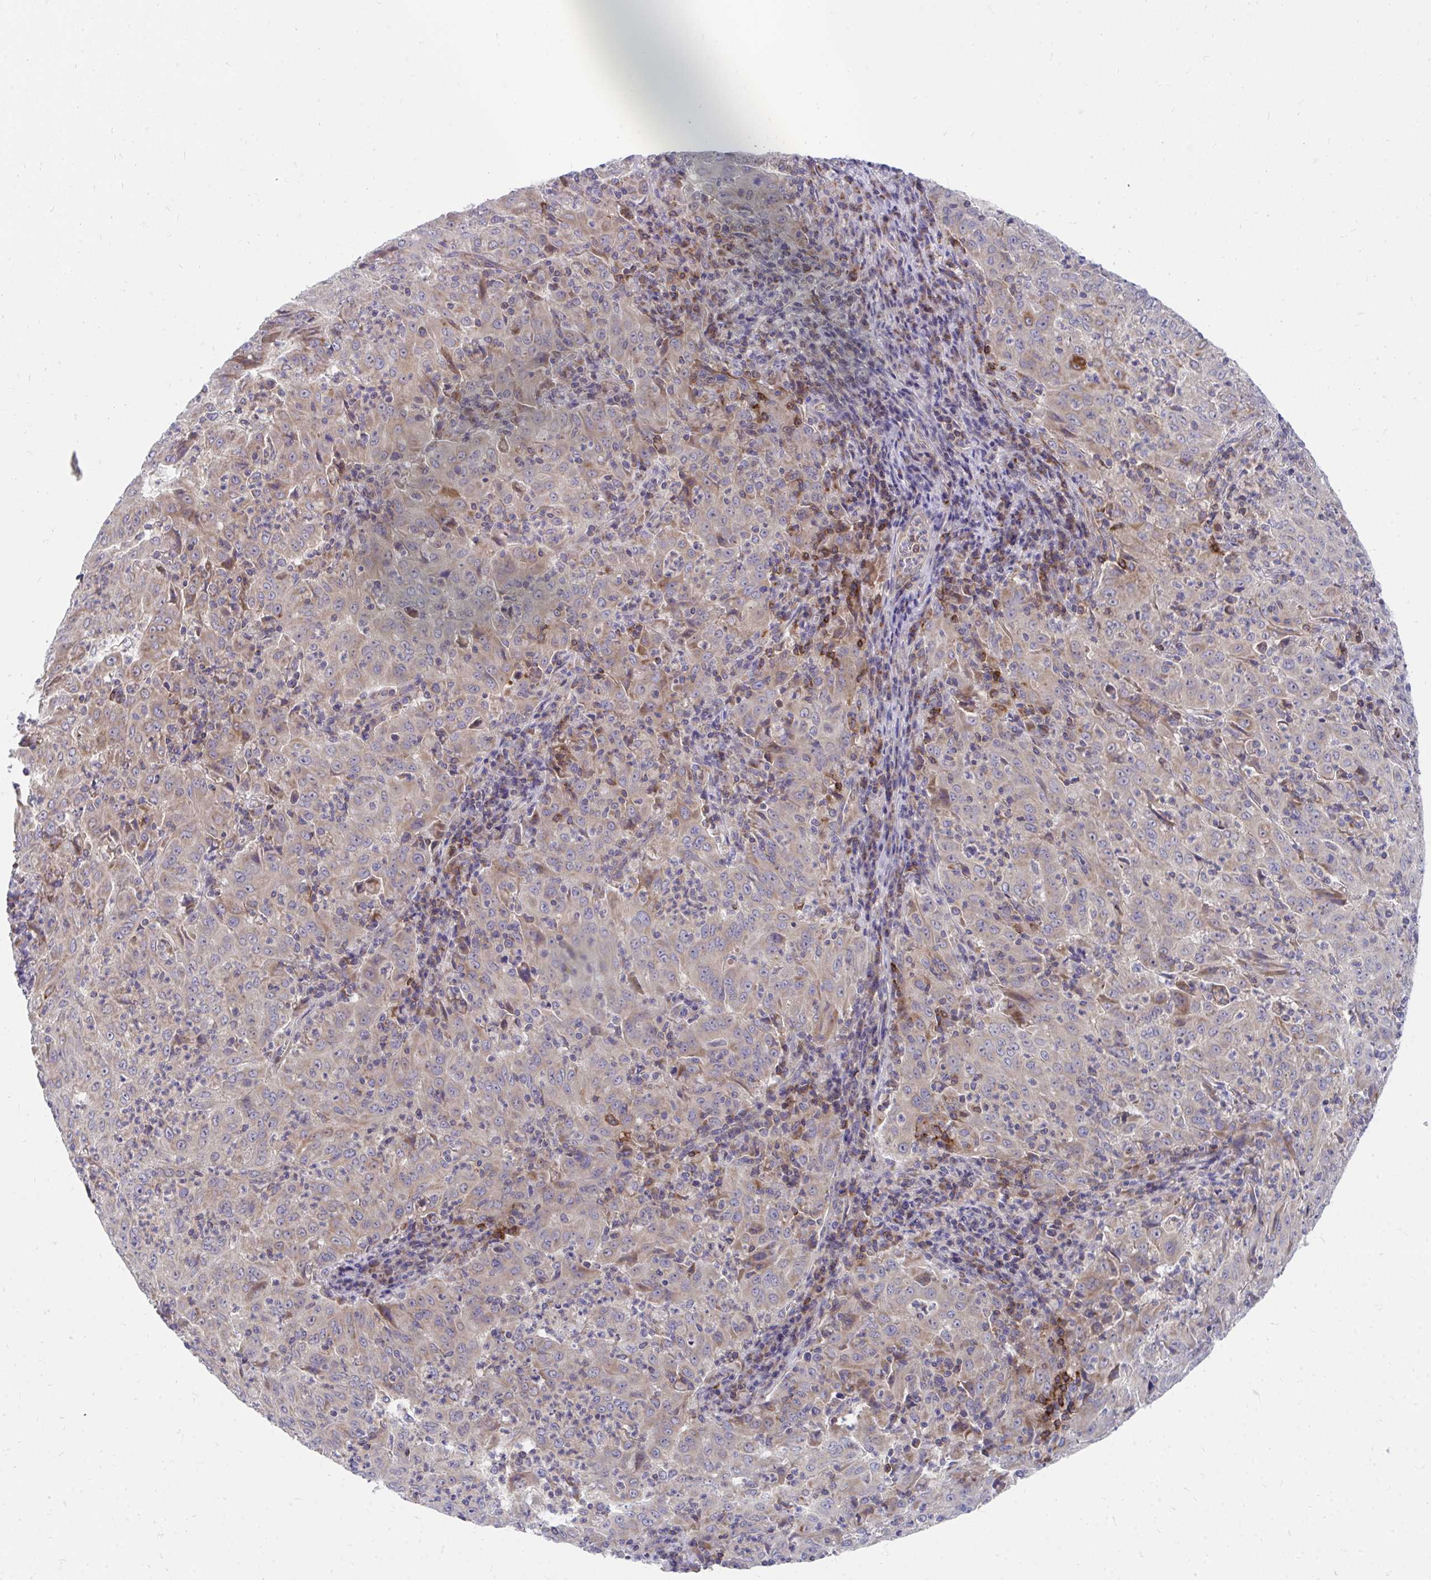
{"staining": {"intensity": "moderate", "quantity": "25%-75%", "location": "cytoplasmic/membranous"}, "tissue": "pancreatic cancer", "cell_type": "Tumor cells", "image_type": "cancer", "snomed": [{"axis": "morphology", "description": "Adenocarcinoma, NOS"}, {"axis": "topography", "description": "Pancreas"}], "caption": "A medium amount of moderate cytoplasmic/membranous staining is present in about 25%-75% of tumor cells in pancreatic adenocarcinoma tissue.", "gene": "FHIP1B", "patient": {"sex": "male", "age": 63}}